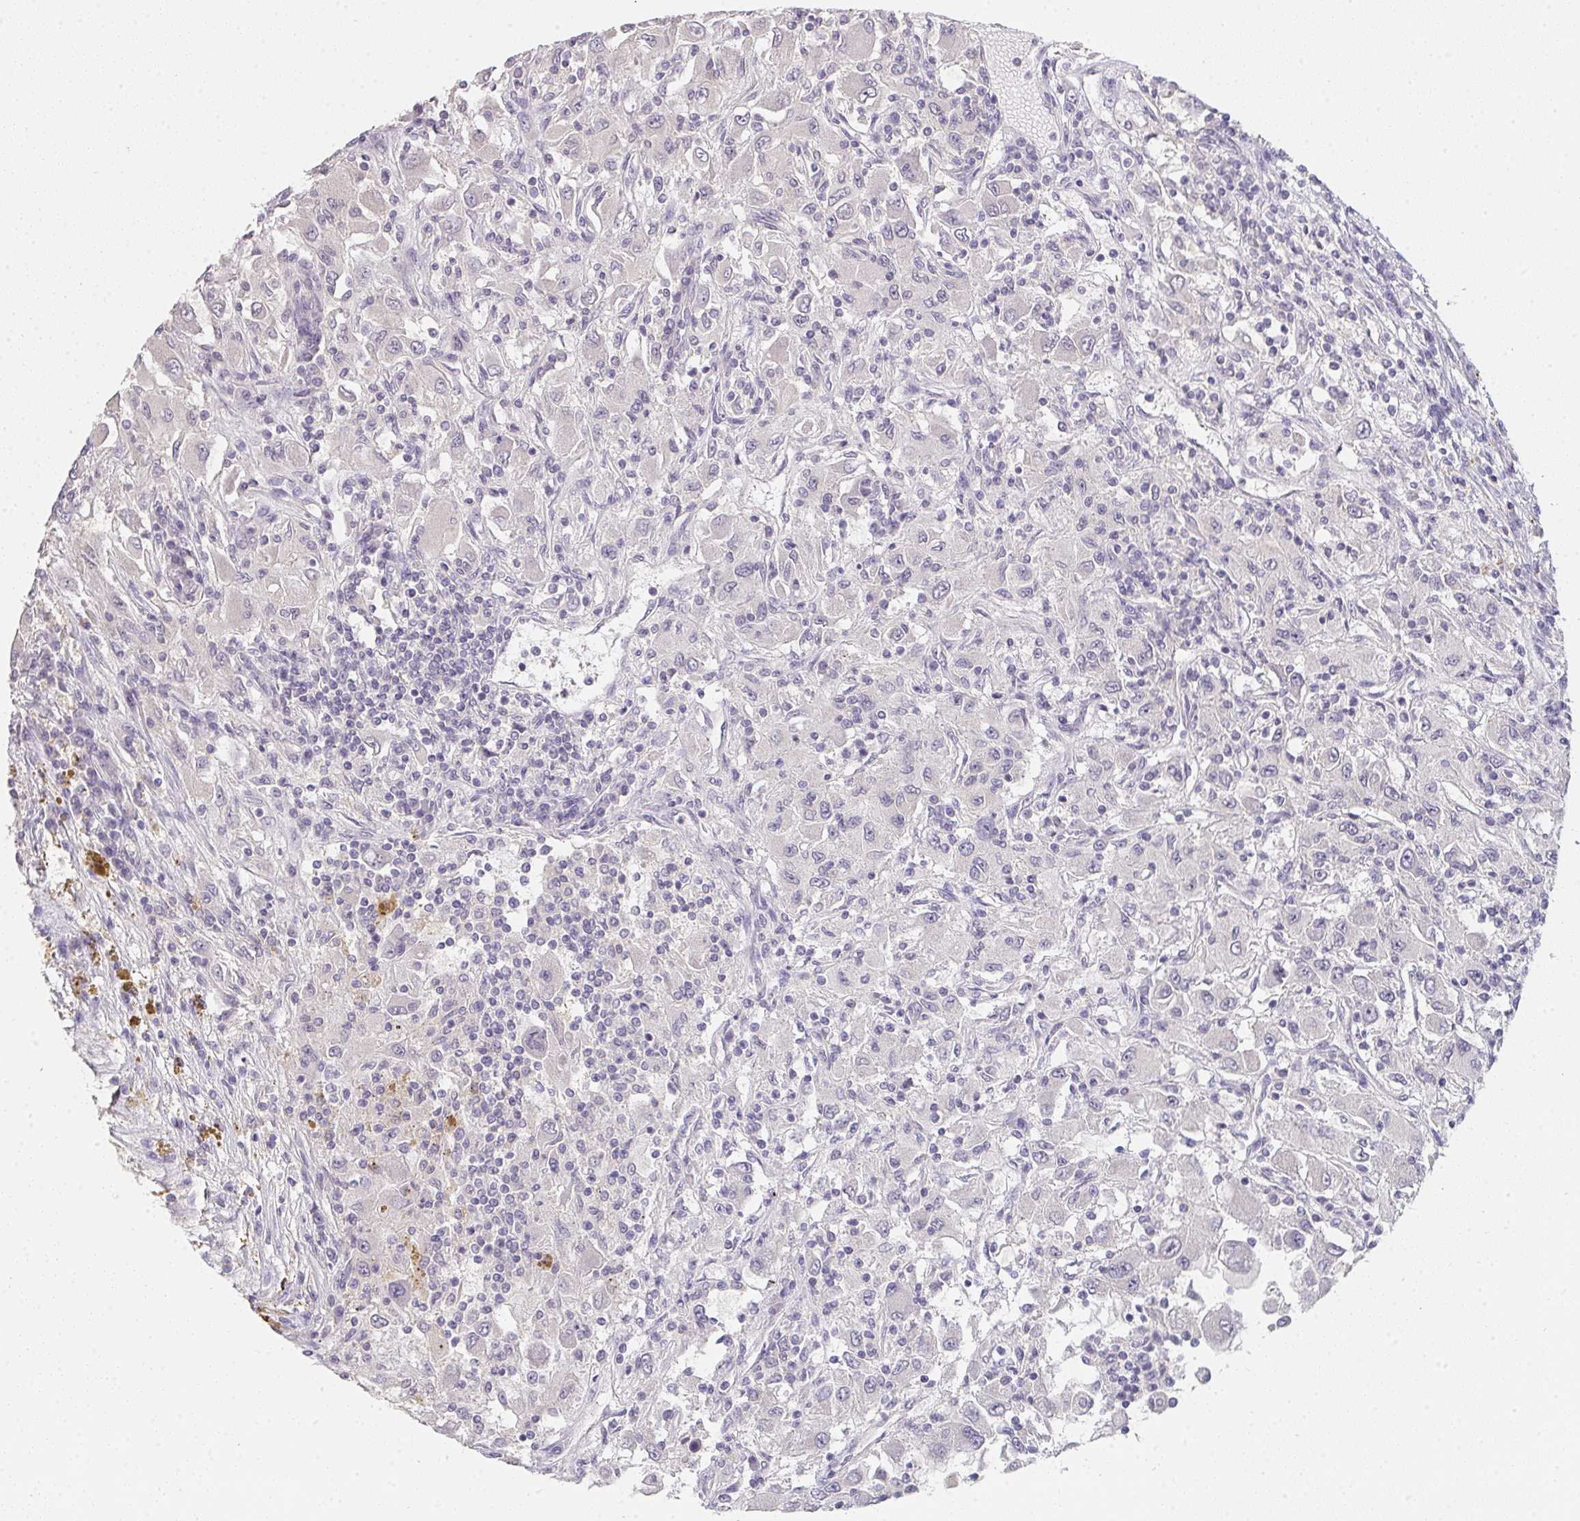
{"staining": {"intensity": "negative", "quantity": "none", "location": "none"}, "tissue": "renal cancer", "cell_type": "Tumor cells", "image_type": "cancer", "snomed": [{"axis": "morphology", "description": "Adenocarcinoma, NOS"}, {"axis": "topography", "description": "Kidney"}], "caption": "This is an immunohistochemistry (IHC) photomicrograph of adenocarcinoma (renal). There is no expression in tumor cells.", "gene": "TMEM219", "patient": {"sex": "female", "age": 67}}